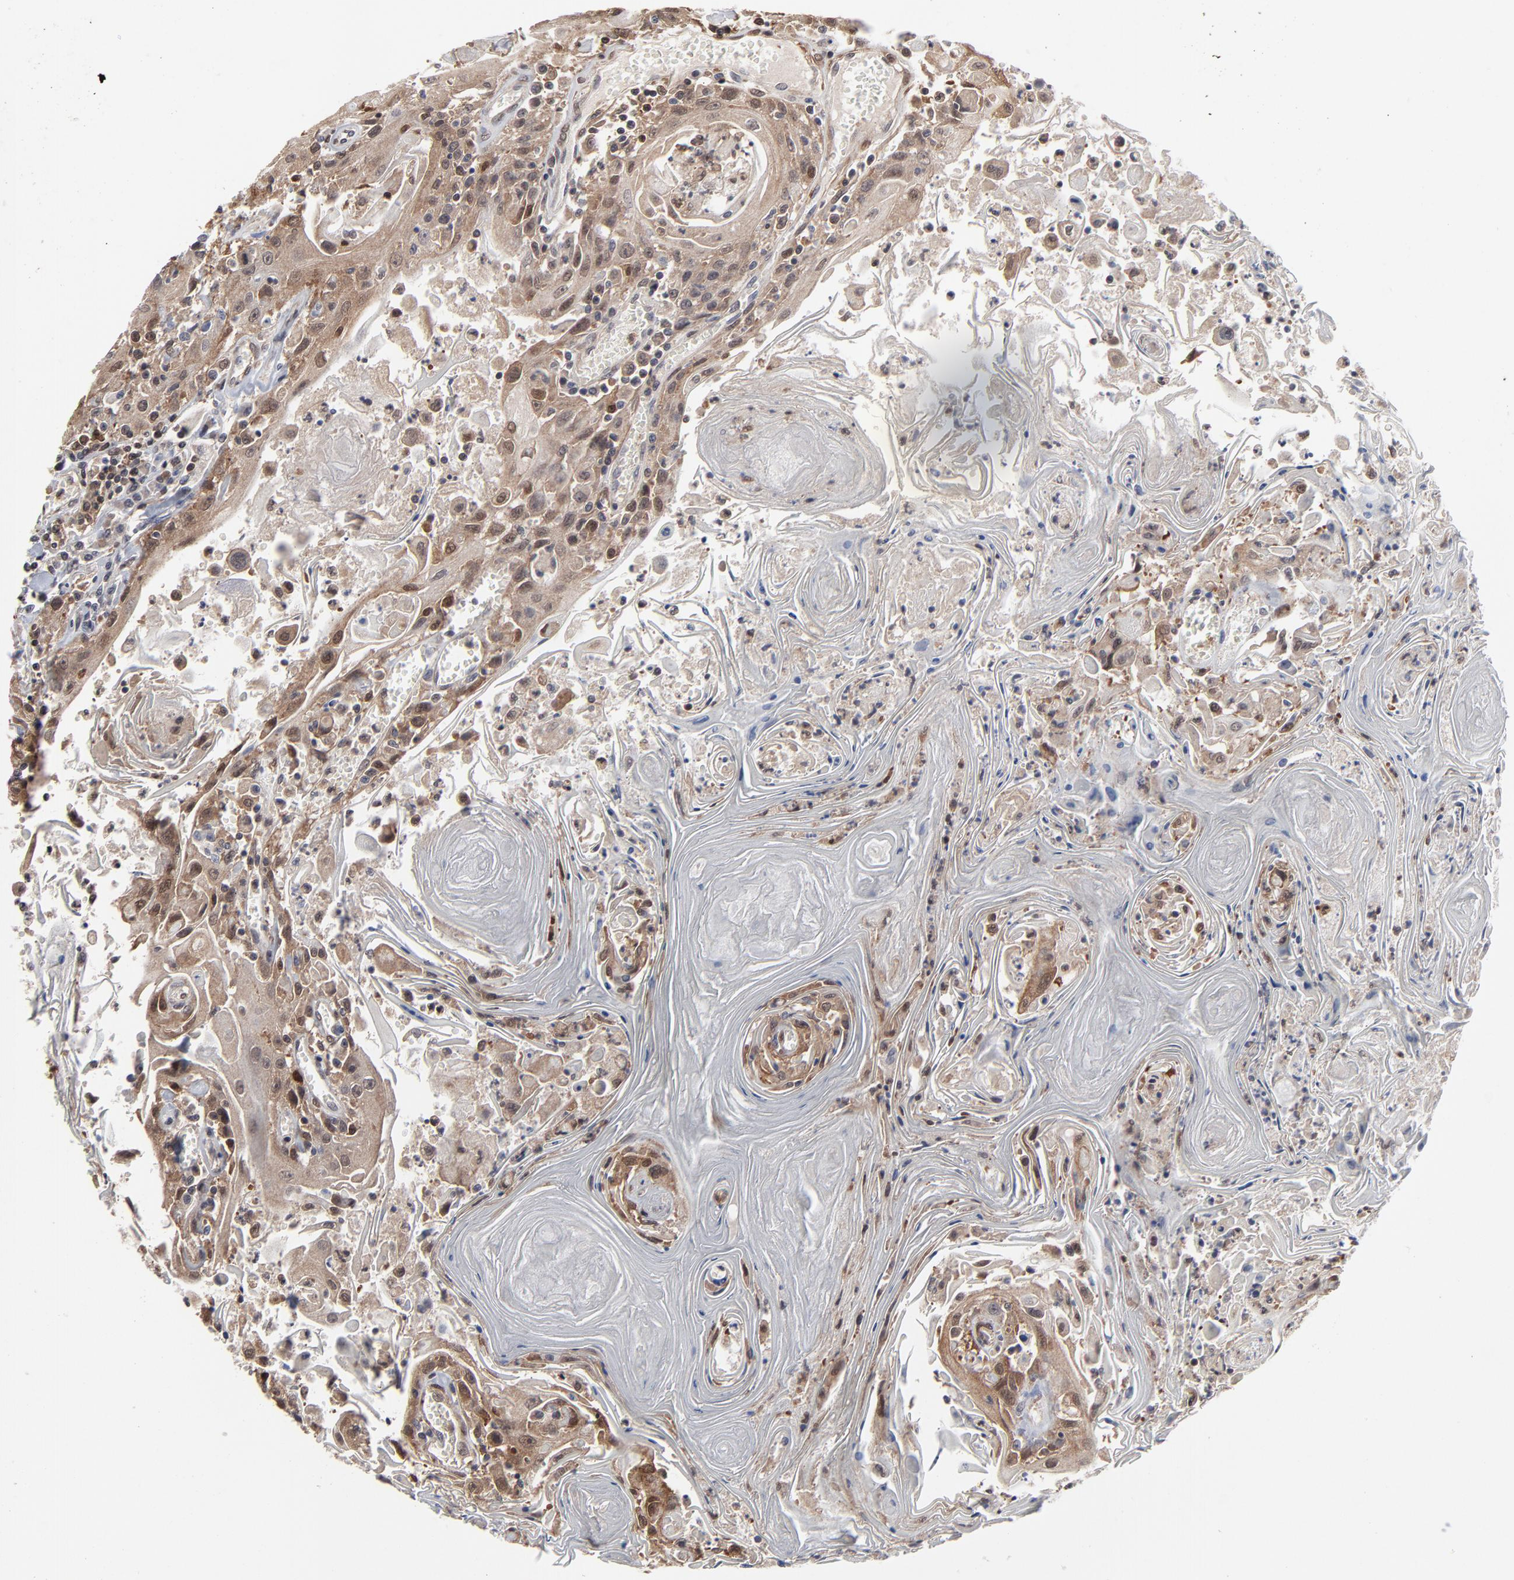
{"staining": {"intensity": "weak", "quantity": ">75%", "location": "cytoplasmic/membranous"}, "tissue": "head and neck cancer", "cell_type": "Tumor cells", "image_type": "cancer", "snomed": [{"axis": "morphology", "description": "Squamous cell carcinoma, NOS"}, {"axis": "topography", "description": "Oral tissue"}, {"axis": "topography", "description": "Head-Neck"}], "caption": "Protein staining displays weak cytoplasmic/membranous expression in approximately >75% of tumor cells in squamous cell carcinoma (head and neck). The staining was performed using DAB (3,3'-diaminobenzidine) to visualize the protein expression in brown, while the nuclei were stained in blue with hematoxylin (Magnification: 20x).", "gene": "MAP2K1", "patient": {"sex": "female", "age": 76}}